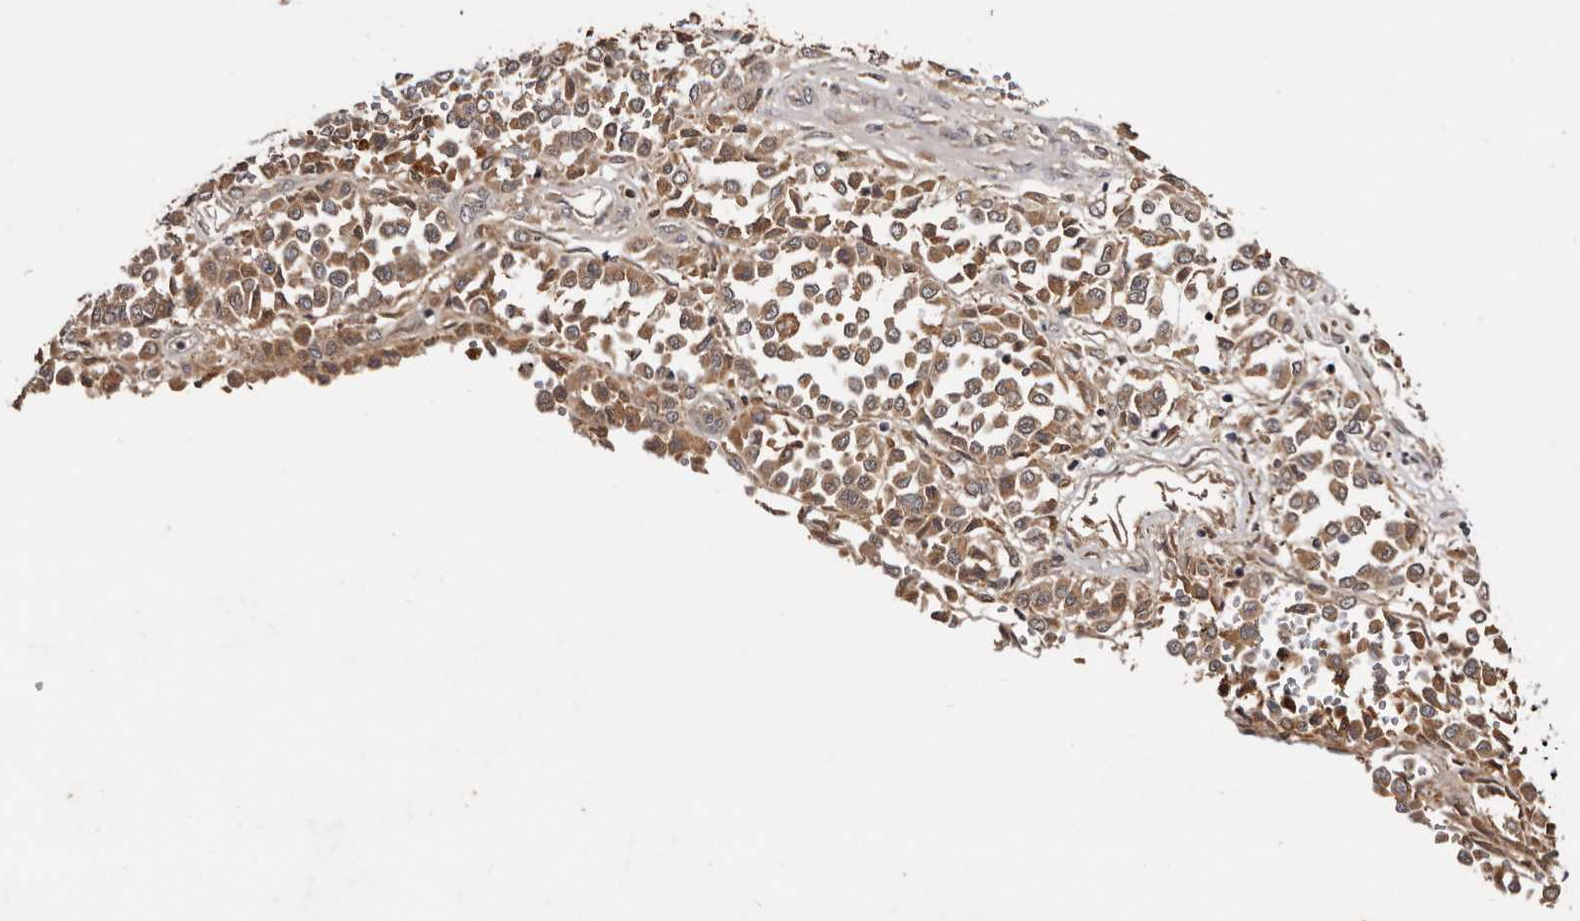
{"staining": {"intensity": "moderate", "quantity": ">75%", "location": "cytoplasmic/membranous"}, "tissue": "melanoma", "cell_type": "Tumor cells", "image_type": "cancer", "snomed": [{"axis": "morphology", "description": "Malignant melanoma, Metastatic site"}, {"axis": "topography", "description": "Pancreas"}], "caption": "Human malignant melanoma (metastatic site) stained with a protein marker shows moderate staining in tumor cells.", "gene": "PKIB", "patient": {"sex": "female", "age": 30}}